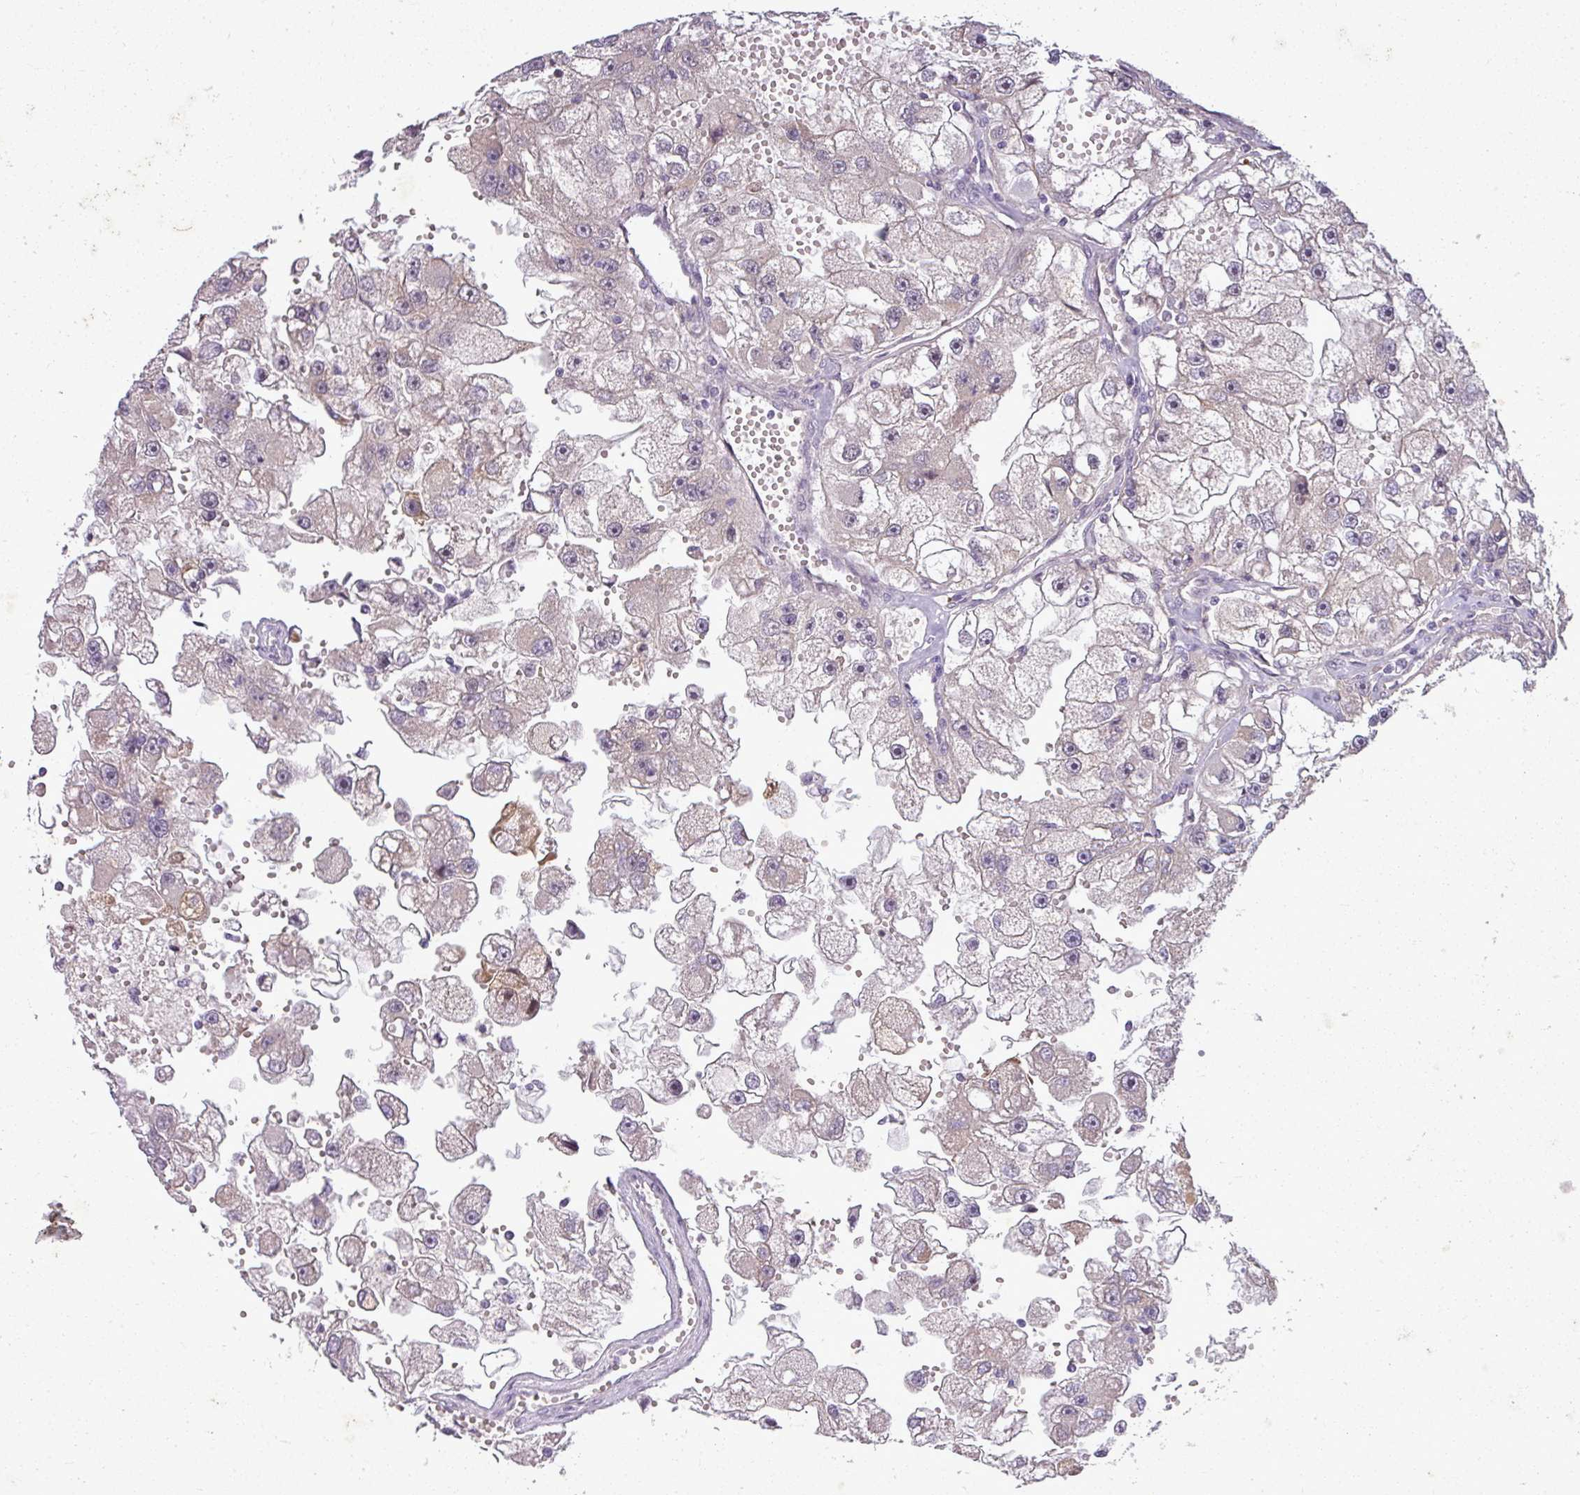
{"staining": {"intensity": "negative", "quantity": "none", "location": "none"}, "tissue": "renal cancer", "cell_type": "Tumor cells", "image_type": "cancer", "snomed": [{"axis": "morphology", "description": "Adenocarcinoma, NOS"}, {"axis": "topography", "description": "Kidney"}], "caption": "This is a image of immunohistochemistry staining of adenocarcinoma (renal), which shows no expression in tumor cells.", "gene": "C4B", "patient": {"sex": "male", "age": 63}}